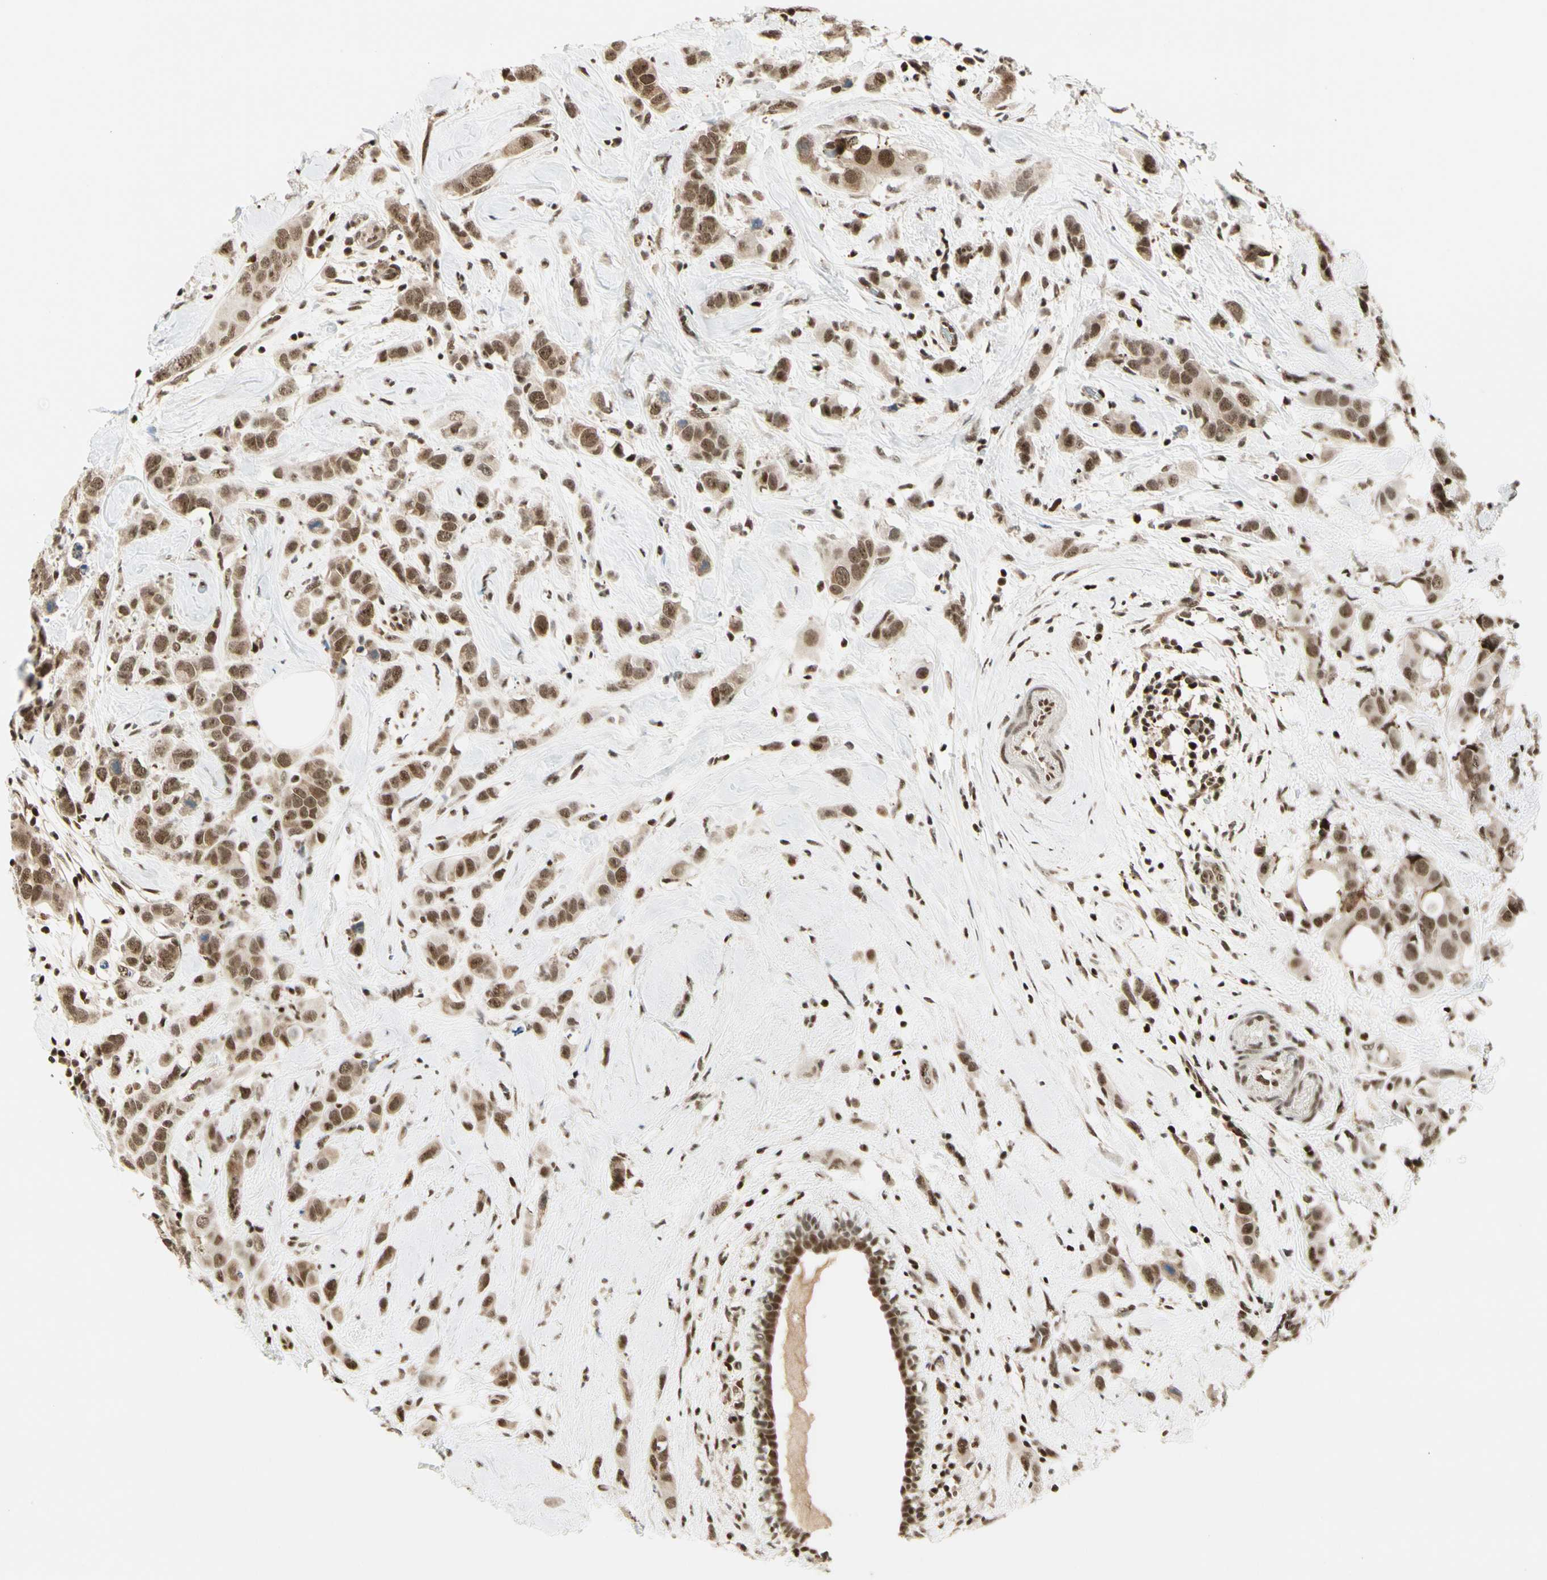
{"staining": {"intensity": "moderate", "quantity": ">75%", "location": "cytoplasmic/membranous,nuclear"}, "tissue": "breast cancer", "cell_type": "Tumor cells", "image_type": "cancer", "snomed": [{"axis": "morphology", "description": "Normal tissue, NOS"}, {"axis": "morphology", "description": "Duct carcinoma"}, {"axis": "topography", "description": "Breast"}], "caption": "A brown stain labels moderate cytoplasmic/membranous and nuclear positivity of a protein in human breast cancer (infiltrating ductal carcinoma) tumor cells.", "gene": "DAXX", "patient": {"sex": "female", "age": 50}}